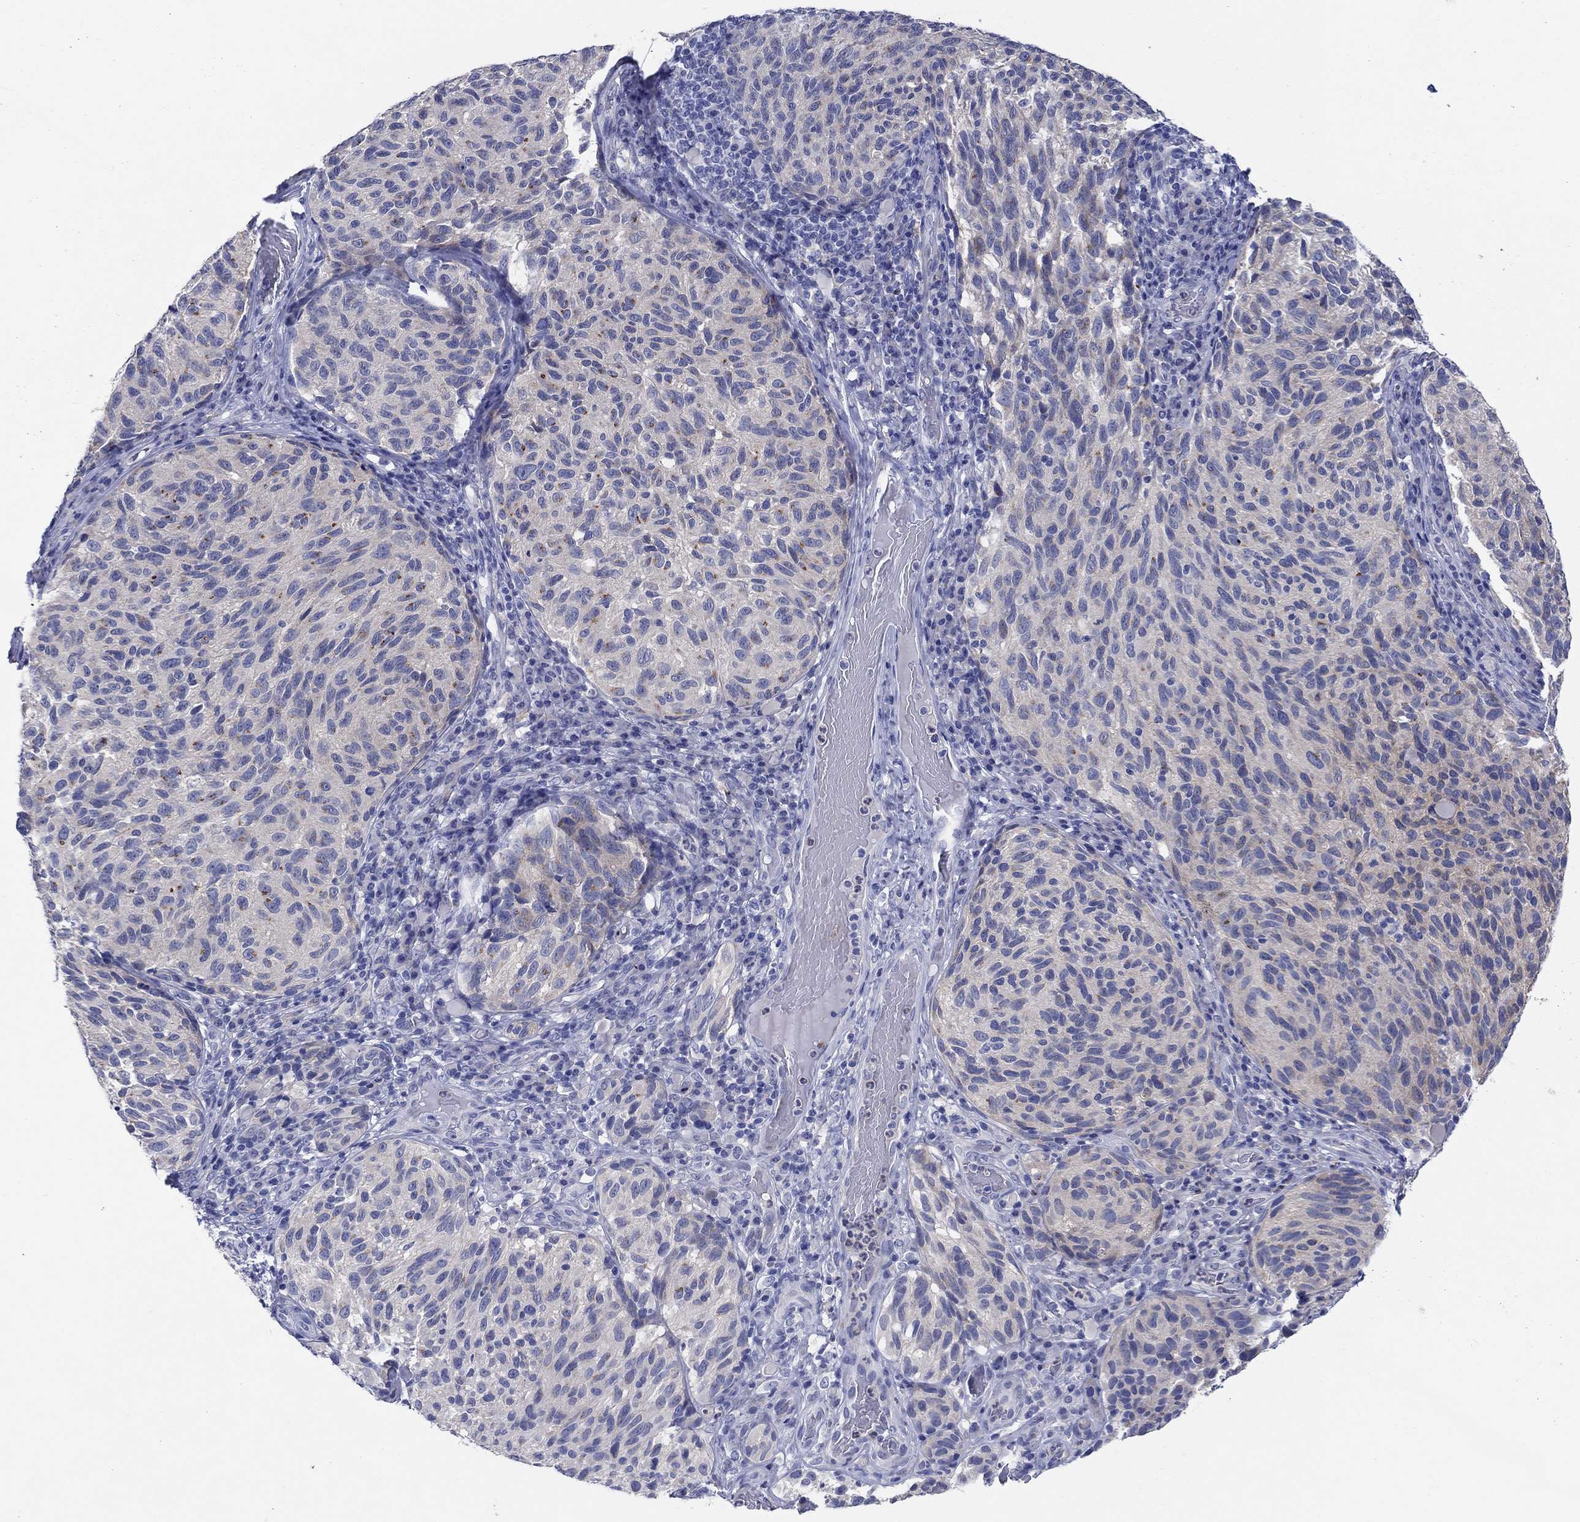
{"staining": {"intensity": "negative", "quantity": "none", "location": "none"}, "tissue": "melanoma", "cell_type": "Tumor cells", "image_type": "cancer", "snomed": [{"axis": "morphology", "description": "Malignant melanoma, NOS"}, {"axis": "topography", "description": "Skin"}], "caption": "Immunohistochemistry (IHC) image of neoplastic tissue: melanoma stained with DAB reveals no significant protein expression in tumor cells.", "gene": "HDC", "patient": {"sex": "female", "age": 73}}